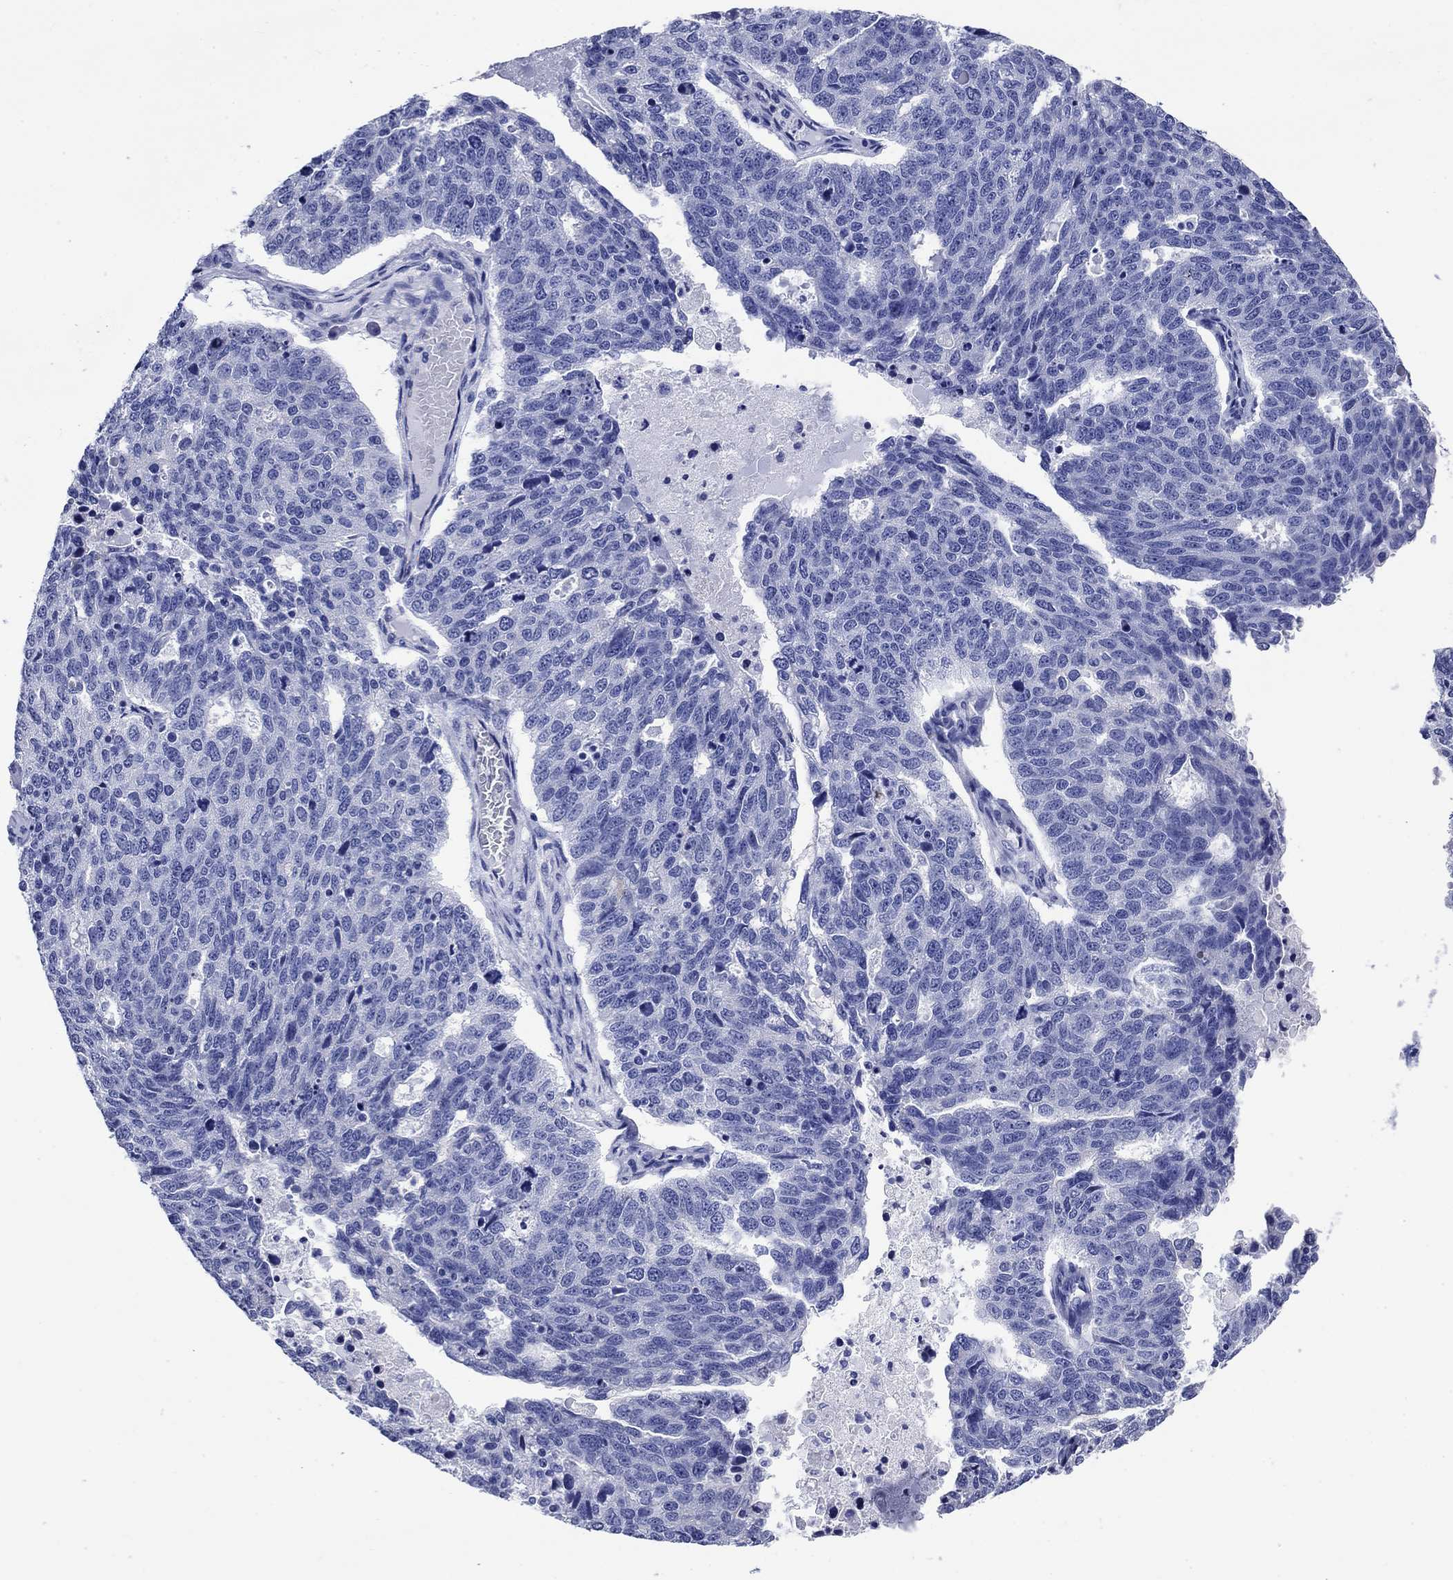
{"staining": {"intensity": "negative", "quantity": "none", "location": "none"}, "tissue": "ovarian cancer", "cell_type": "Tumor cells", "image_type": "cancer", "snomed": [{"axis": "morphology", "description": "Cystadenocarcinoma, serous, NOS"}, {"axis": "topography", "description": "Ovary"}], "caption": "The image exhibits no significant expression in tumor cells of ovarian cancer.", "gene": "SLC1A2", "patient": {"sex": "female", "age": 71}}